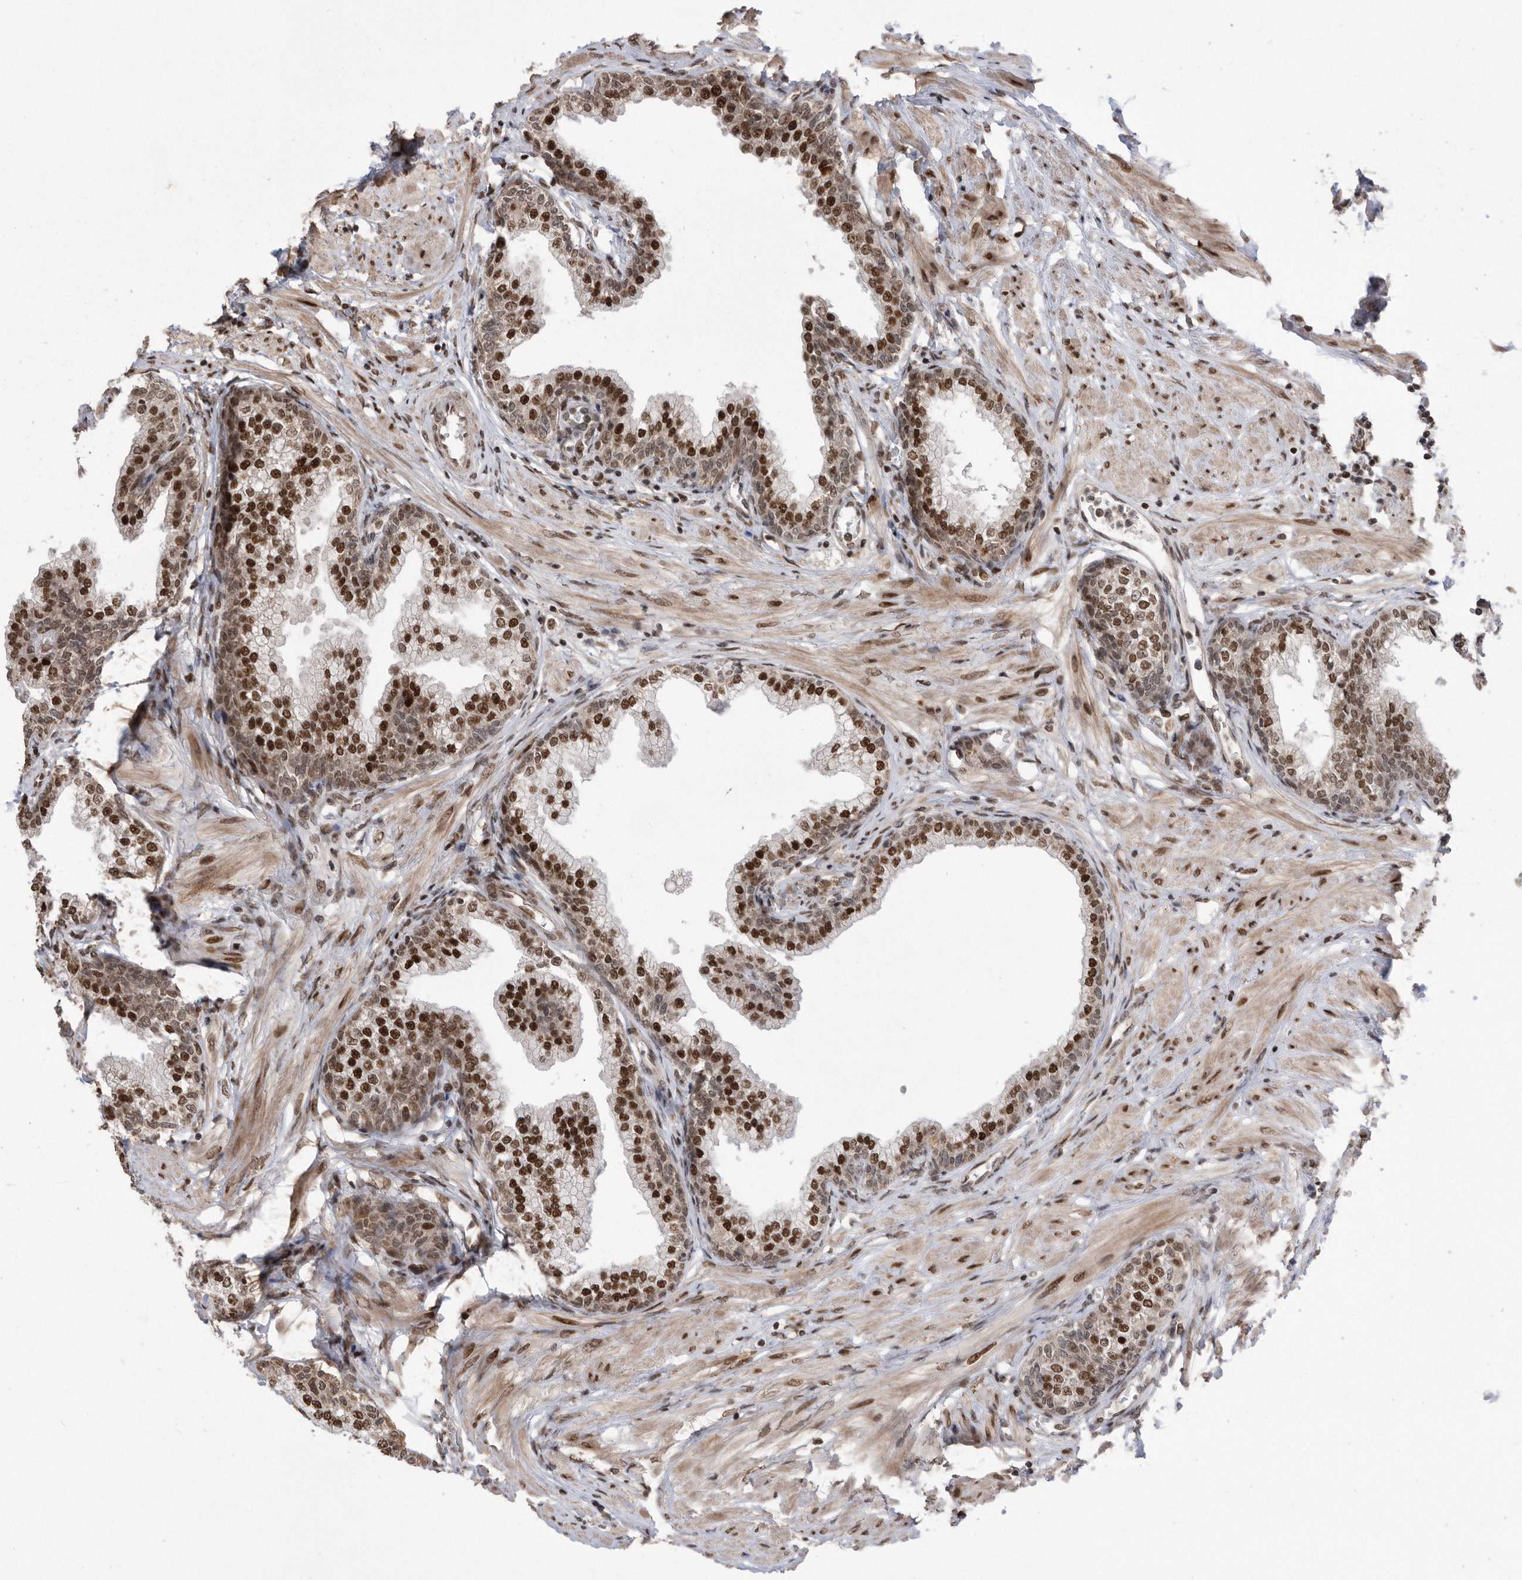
{"staining": {"intensity": "strong", "quantity": ">75%", "location": "nuclear"}, "tissue": "prostate", "cell_type": "Glandular cells", "image_type": "normal", "snomed": [{"axis": "morphology", "description": "Normal tissue, NOS"}, {"axis": "morphology", "description": "Urothelial carcinoma, Low grade"}, {"axis": "topography", "description": "Urinary bladder"}, {"axis": "topography", "description": "Prostate"}], "caption": "Prostate stained with a brown dye exhibits strong nuclear positive staining in approximately >75% of glandular cells.", "gene": "TDRD3", "patient": {"sex": "male", "age": 60}}